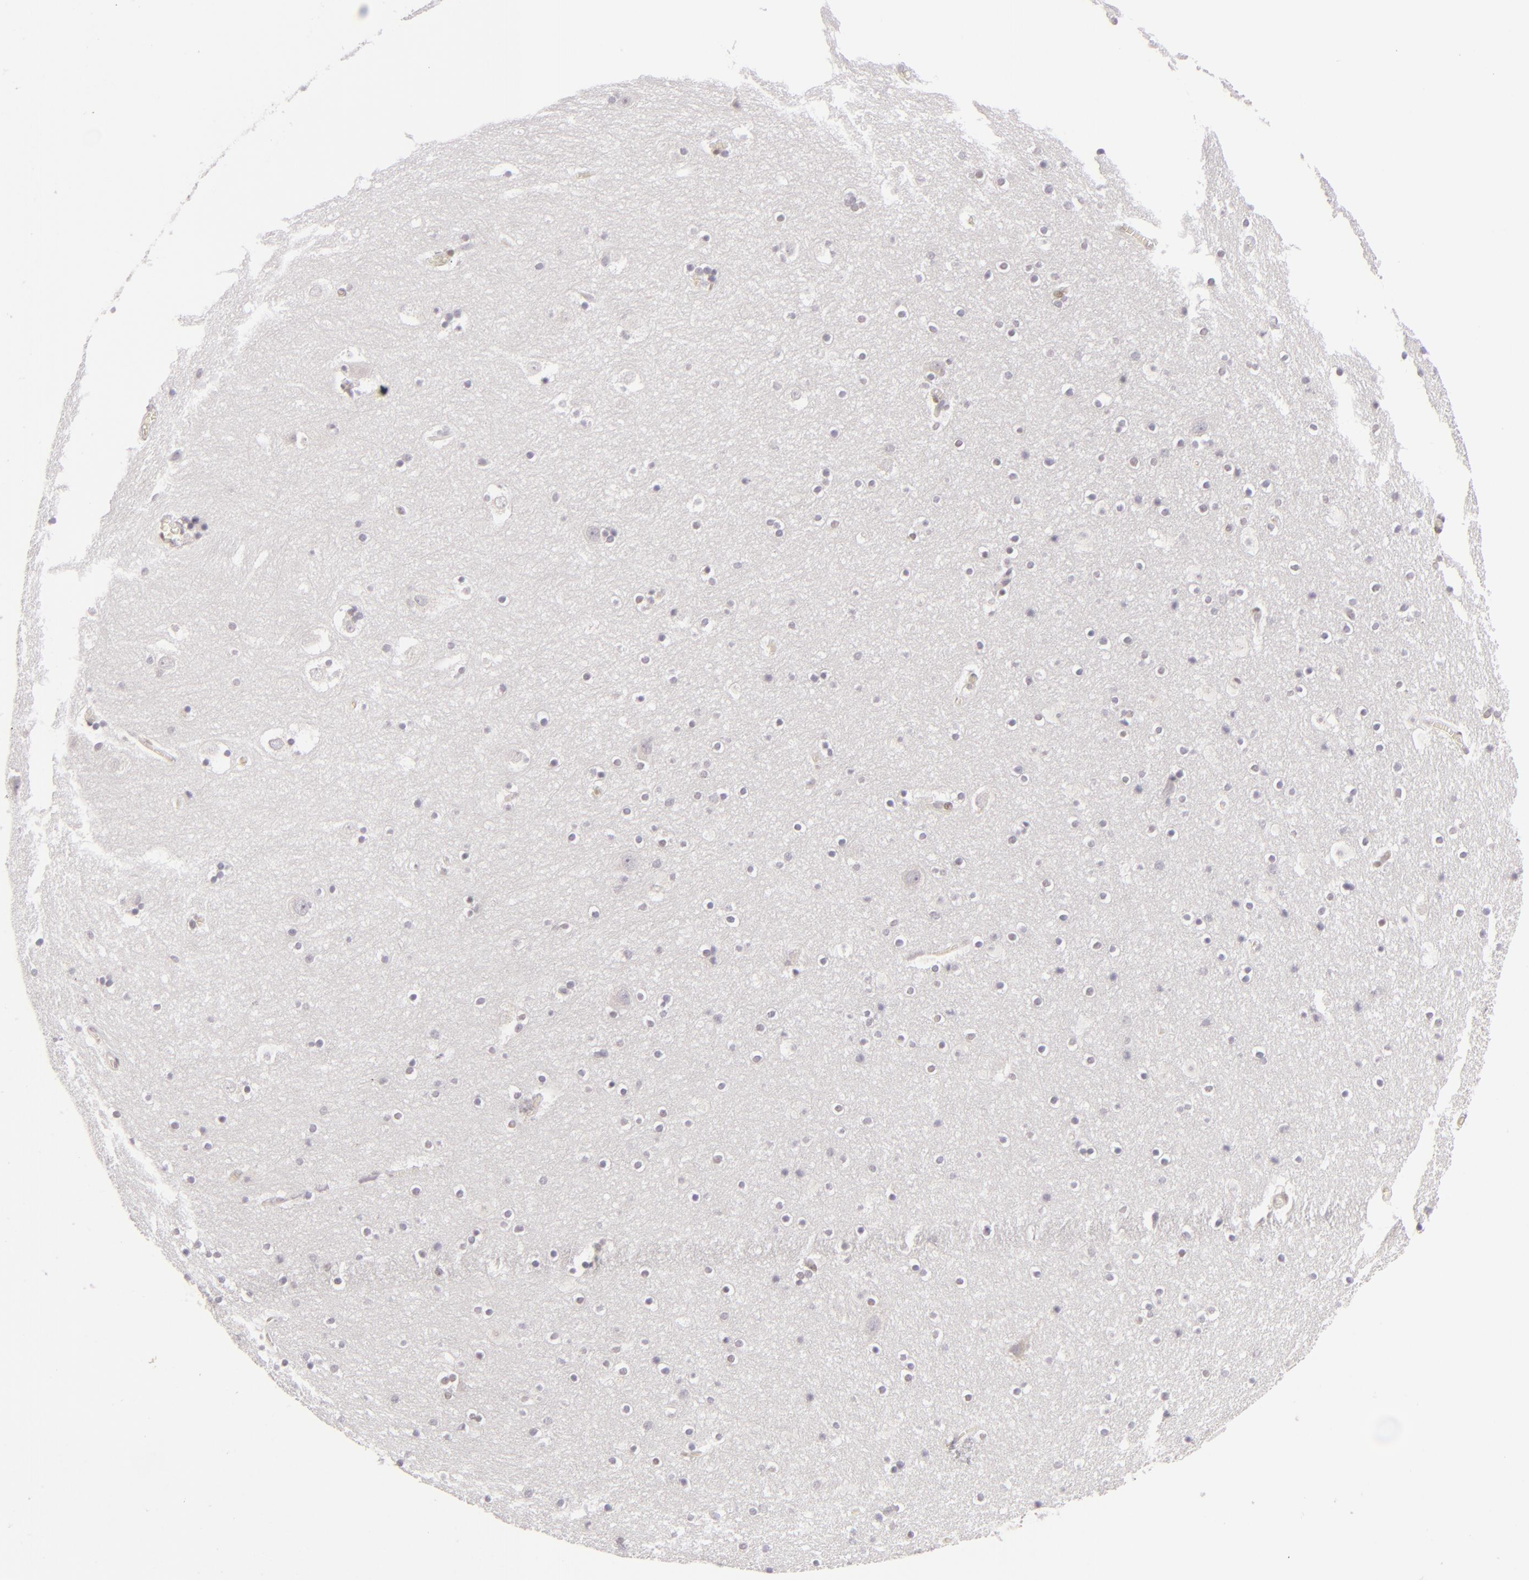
{"staining": {"intensity": "negative", "quantity": "none", "location": "none"}, "tissue": "hippocampus", "cell_type": "Glial cells", "image_type": "normal", "snomed": [{"axis": "morphology", "description": "Normal tissue, NOS"}, {"axis": "topography", "description": "Hippocampus"}], "caption": "The image shows no staining of glial cells in benign hippocampus. (DAB (3,3'-diaminobenzidine) immunohistochemistry (IHC) visualized using brightfield microscopy, high magnification).", "gene": "SIX1", "patient": {"sex": "male", "age": 45}}